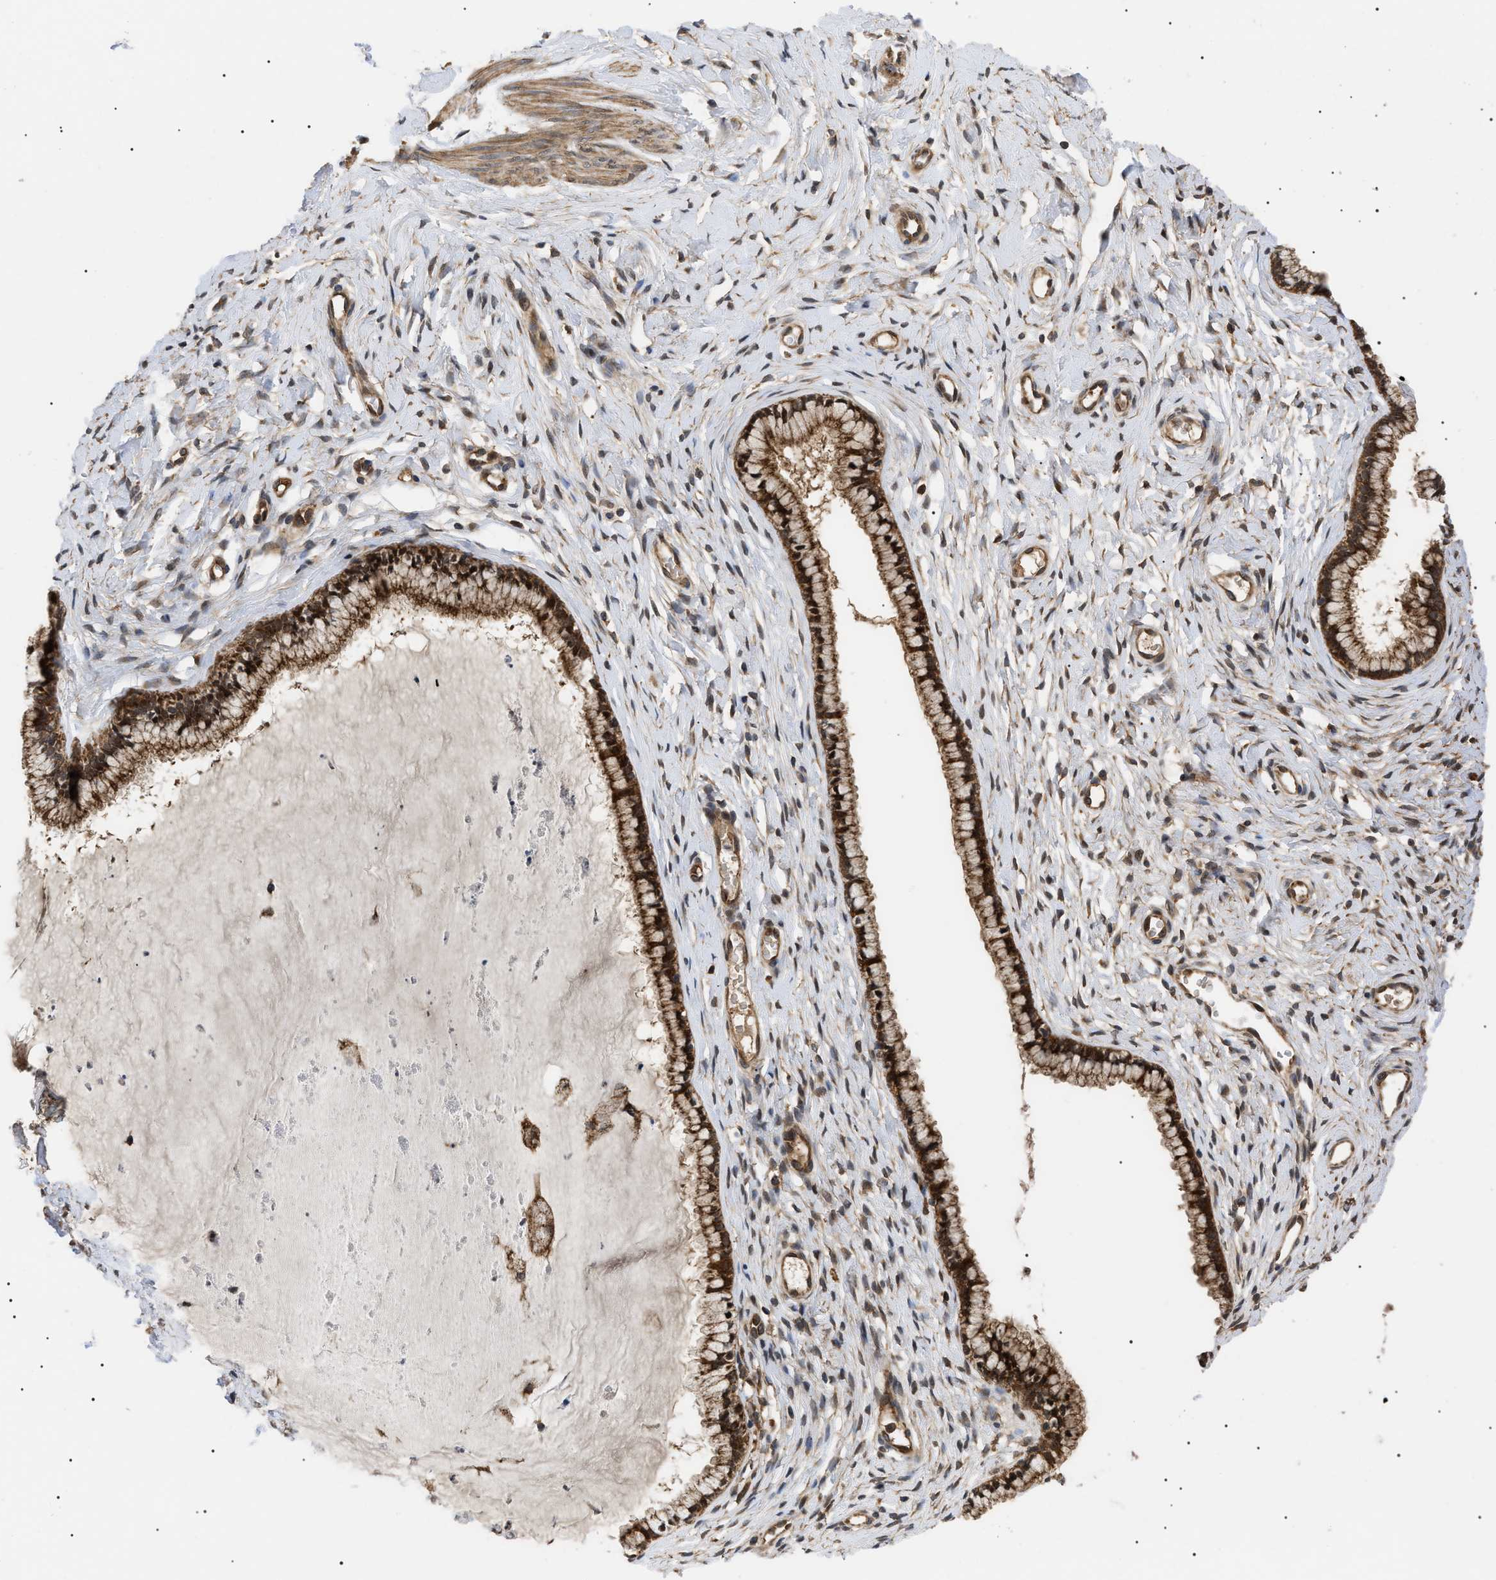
{"staining": {"intensity": "strong", "quantity": ">75%", "location": "cytoplasmic/membranous"}, "tissue": "cervix", "cell_type": "Glandular cells", "image_type": "normal", "snomed": [{"axis": "morphology", "description": "Normal tissue, NOS"}, {"axis": "topography", "description": "Cervix"}], "caption": "Glandular cells demonstrate high levels of strong cytoplasmic/membranous expression in approximately >75% of cells in normal human cervix.", "gene": "ASTL", "patient": {"sex": "female", "age": 65}}